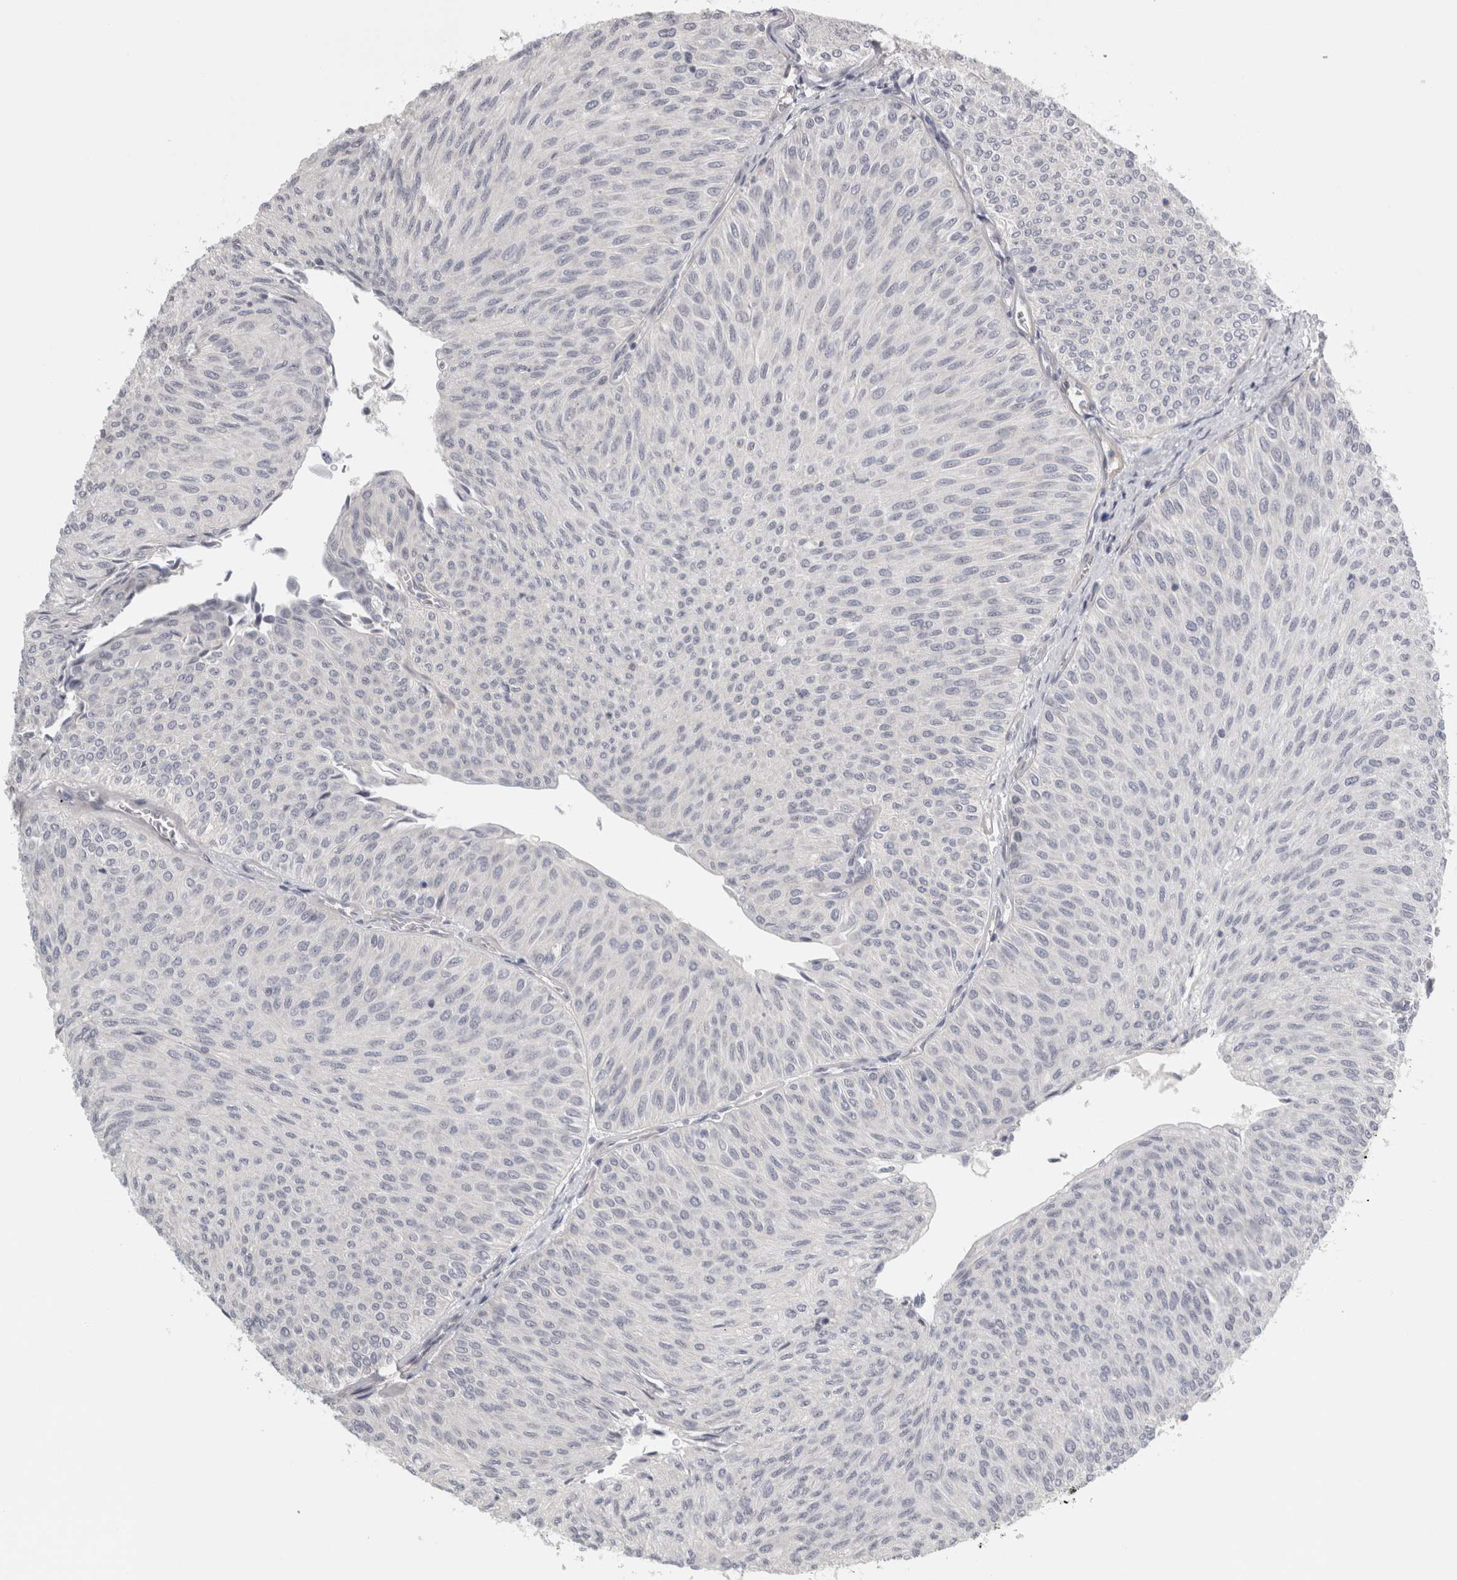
{"staining": {"intensity": "negative", "quantity": "none", "location": "none"}, "tissue": "urothelial cancer", "cell_type": "Tumor cells", "image_type": "cancer", "snomed": [{"axis": "morphology", "description": "Urothelial carcinoma, Low grade"}, {"axis": "topography", "description": "Urinary bladder"}], "caption": "Urothelial cancer was stained to show a protein in brown. There is no significant staining in tumor cells.", "gene": "FBLIM1", "patient": {"sex": "male", "age": 78}}